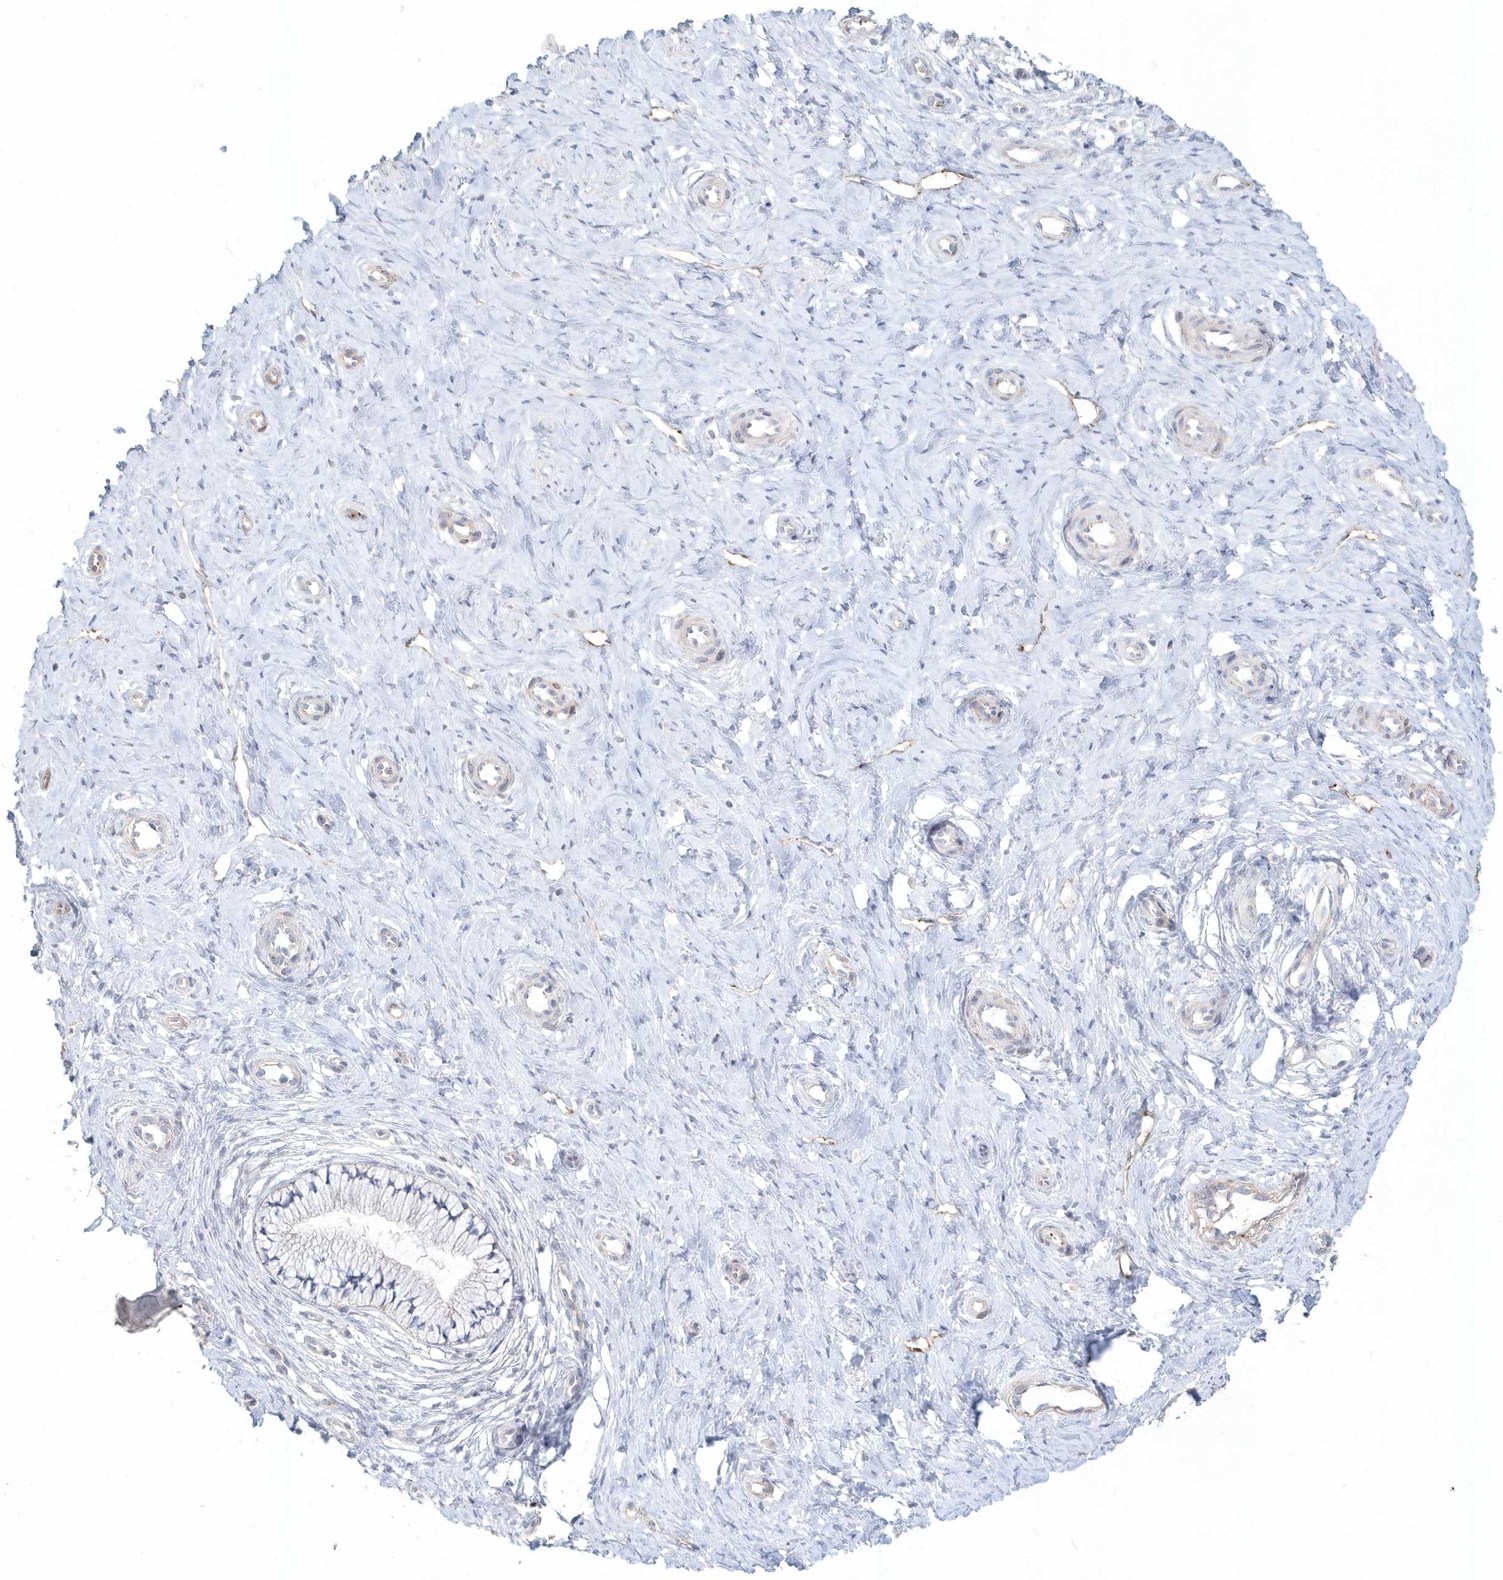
{"staining": {"intensity": "weak", "quantity": "<25%", "location": "cytoplasmic/membranous"}, "tissue": "cervix", "cell_type": "Glandular cells", "image_type": "normal", "snomed": [{"axis": "morphology", "description": "Normal tissue, NOS"}, {"axis": "topography", "description": "Cervix"}], "caption": "This is a histopathology image of IHC staining of unremarkable cervix, which shows no positivity in glandular cells.", "gene": "MMRN1", "patient": {"sex": "female", "age": 36}}